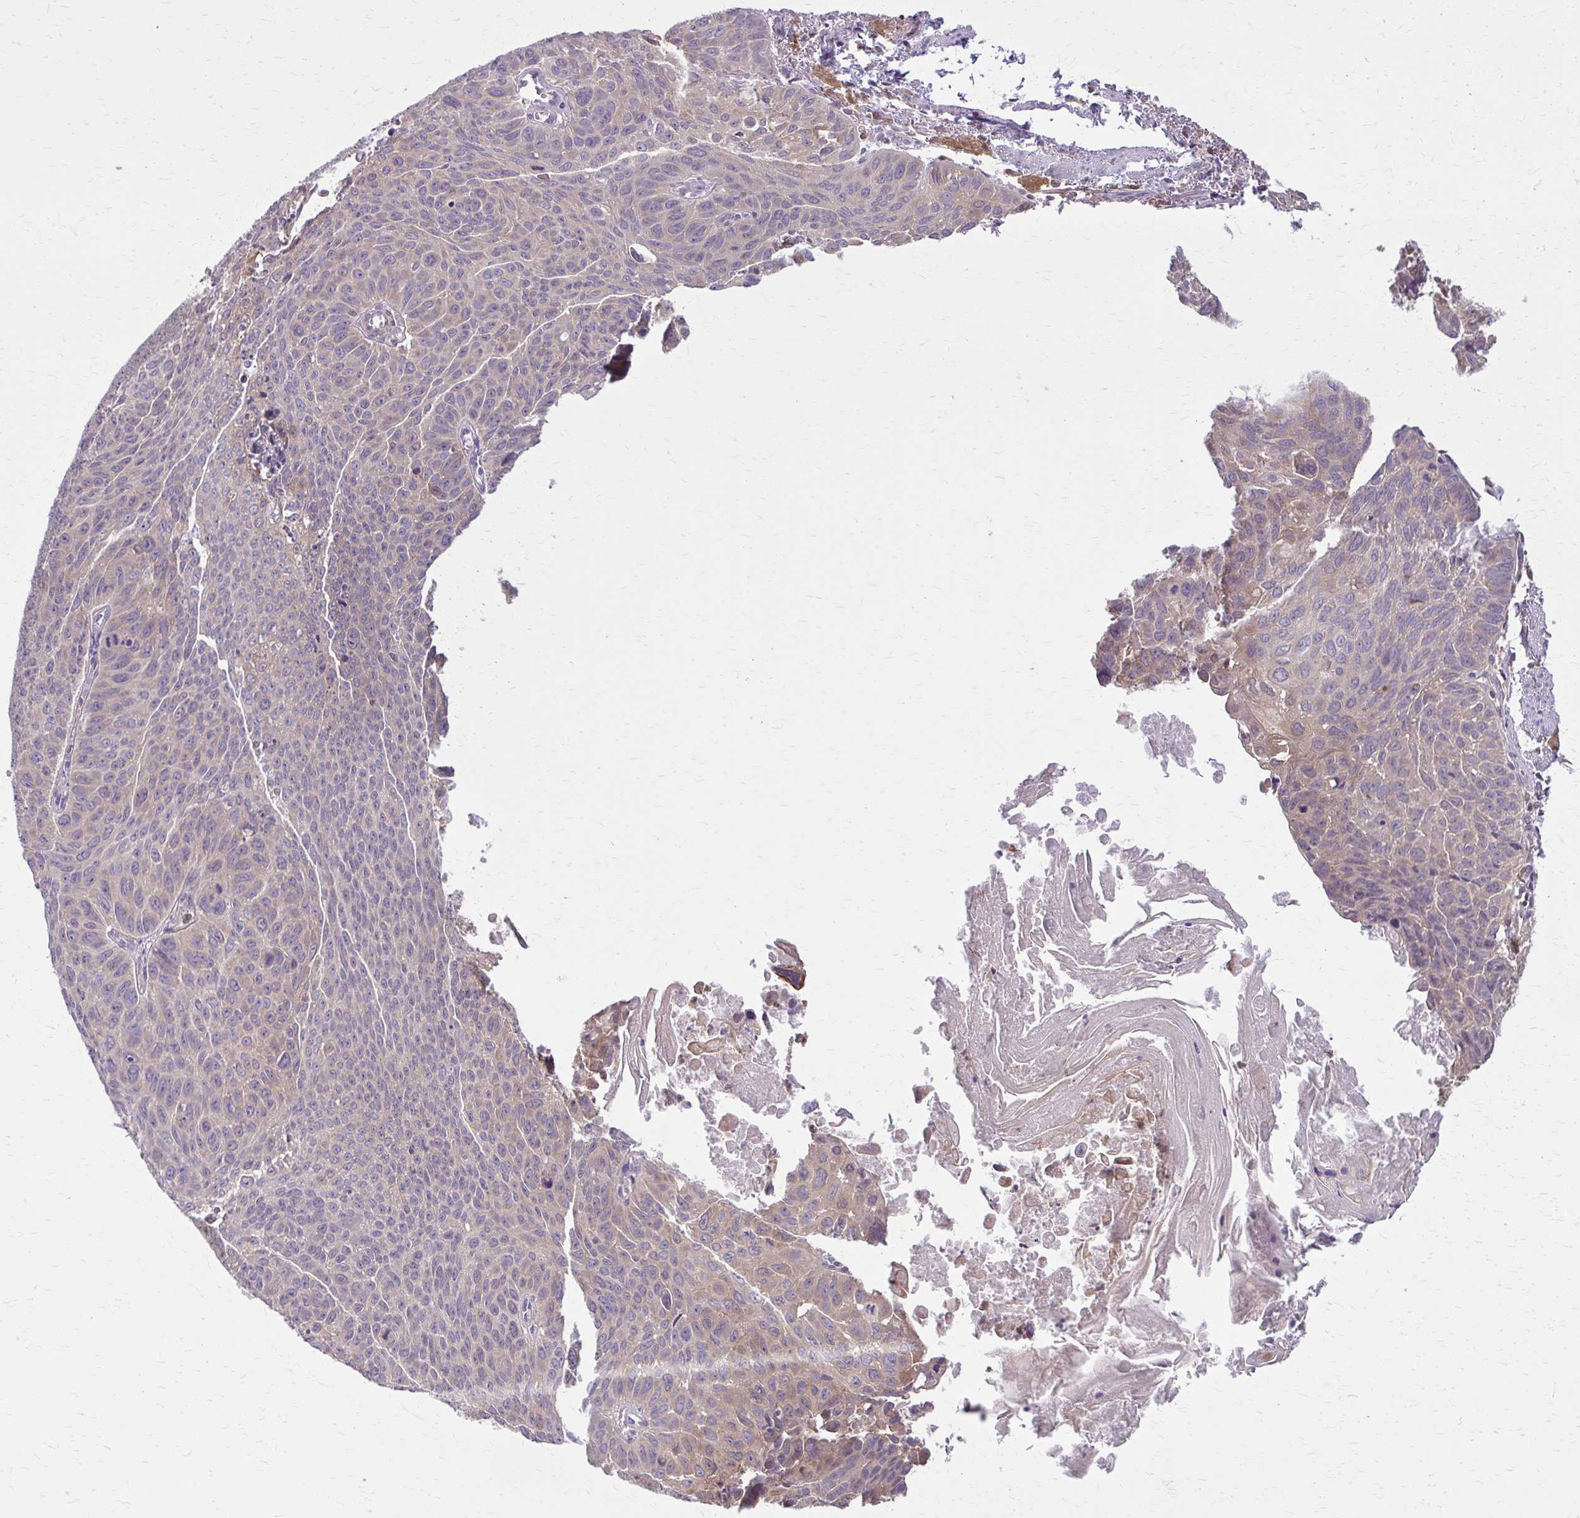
{"staining": {"intensity": "weak", "quantity": "25%-75%", "location": "cytoplasmic/membranous"}, "tissue": "lung cancer", "cell_type": "Tumor cells", "image_type": "cancer", "snomed": [{"axis": "morphology", "description": "Squamous cell carcinoma, NOS"}, {"axis": "topography", "description": "Lung"}], "caption": "Protein expression analysis of human squamous cell carcinoma (lung) reveals weak cytoplasmic/membranous staining in approximately 25%-75% of tumor cells.", "gene": "NRBF2", "patient": {"sex": "male", "age": 71}}